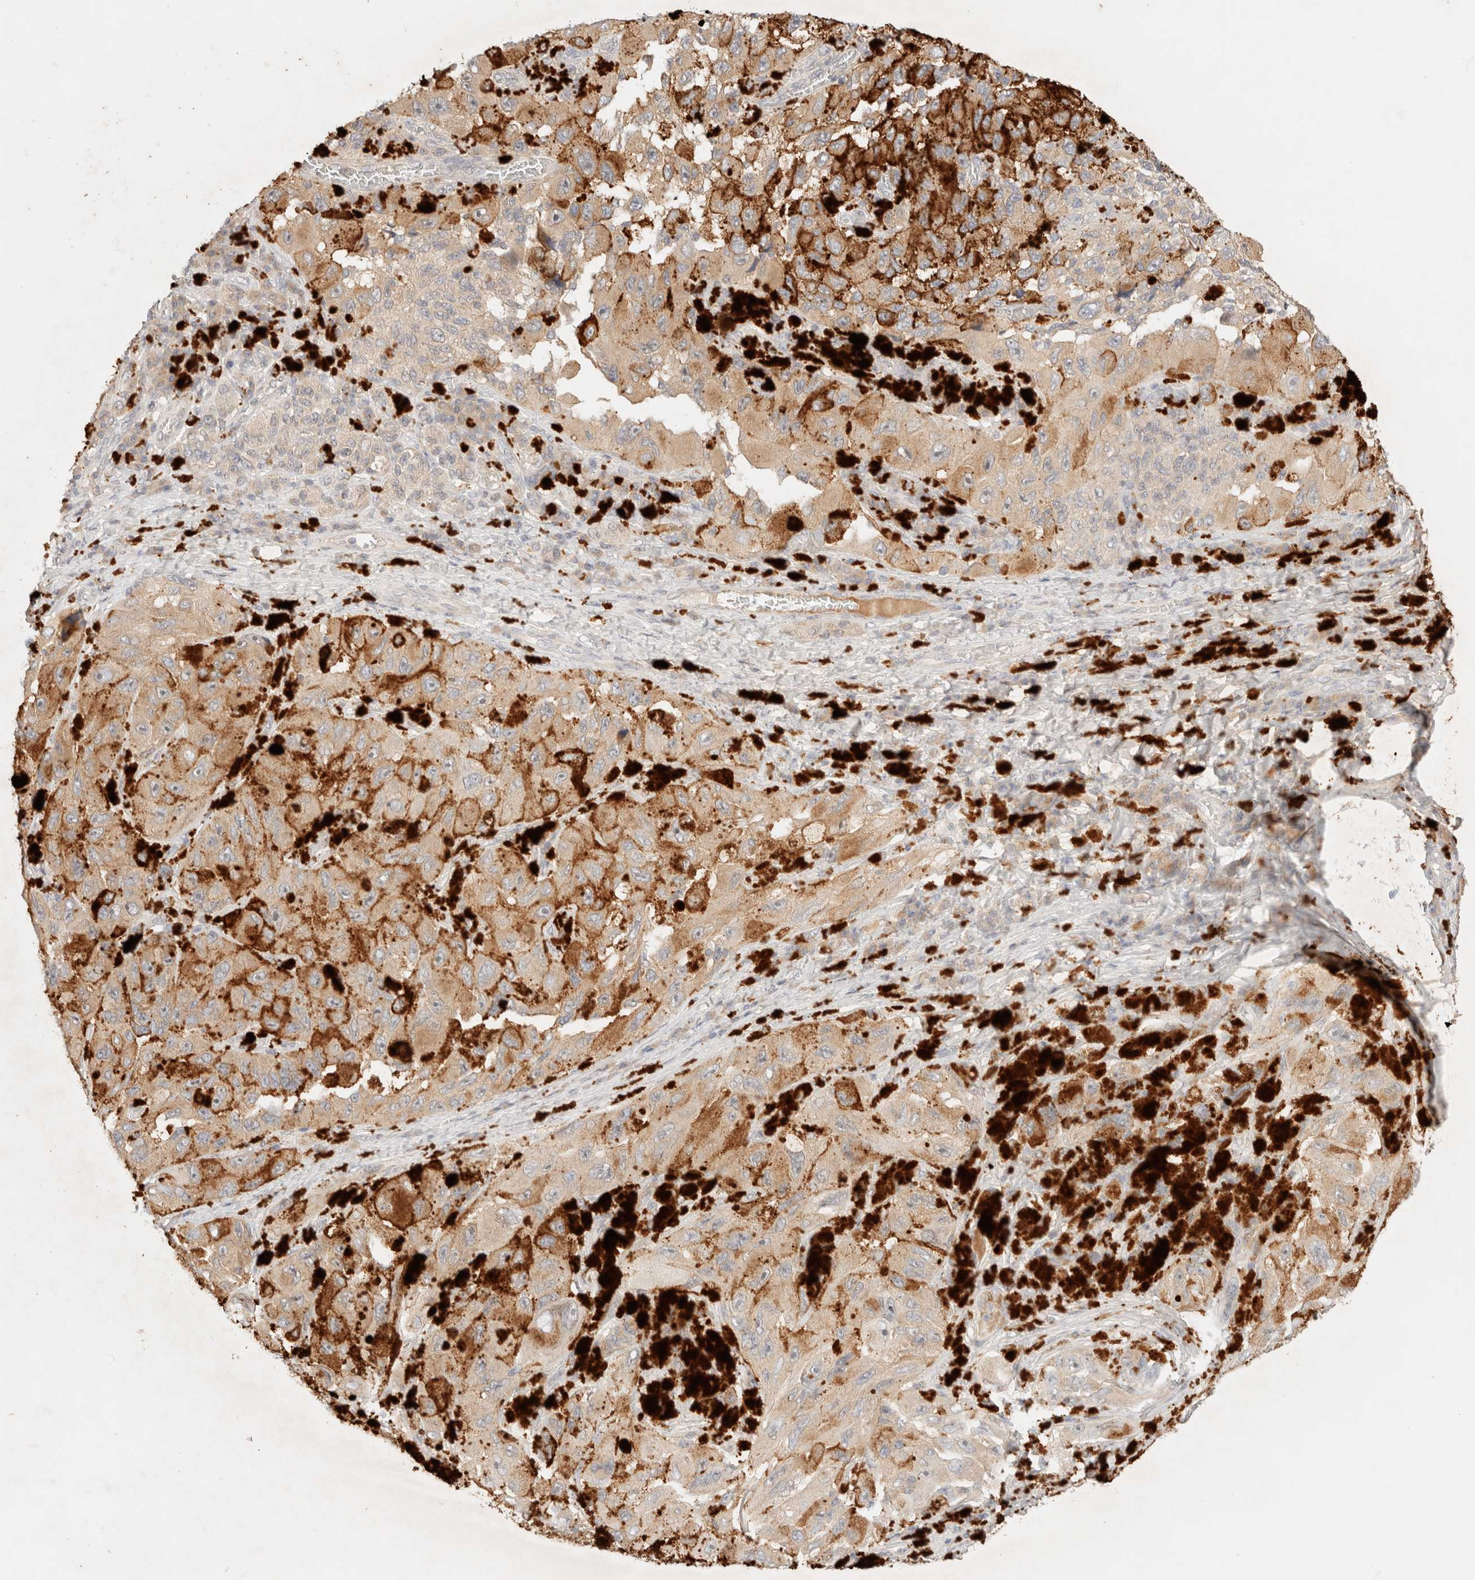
{"staining": {"intensity": "weak", "quantity": ">75%", "location": "cytoplasmic/membranous"}, "tissue": "melanoma", "cell_type": "Tumor cells", "image_type": "cancer", "snomed": [{"axis": "morphology", "description": "Malignant melanoma, NOS"}, {"axis": "topography", "description": "Skin"}], "caption": "Human malignant melanoma stained with a protein marker shows weak staining in tumor cells.", "gene": "SARM1", "patient": {"sex": "female", "age": 73}}